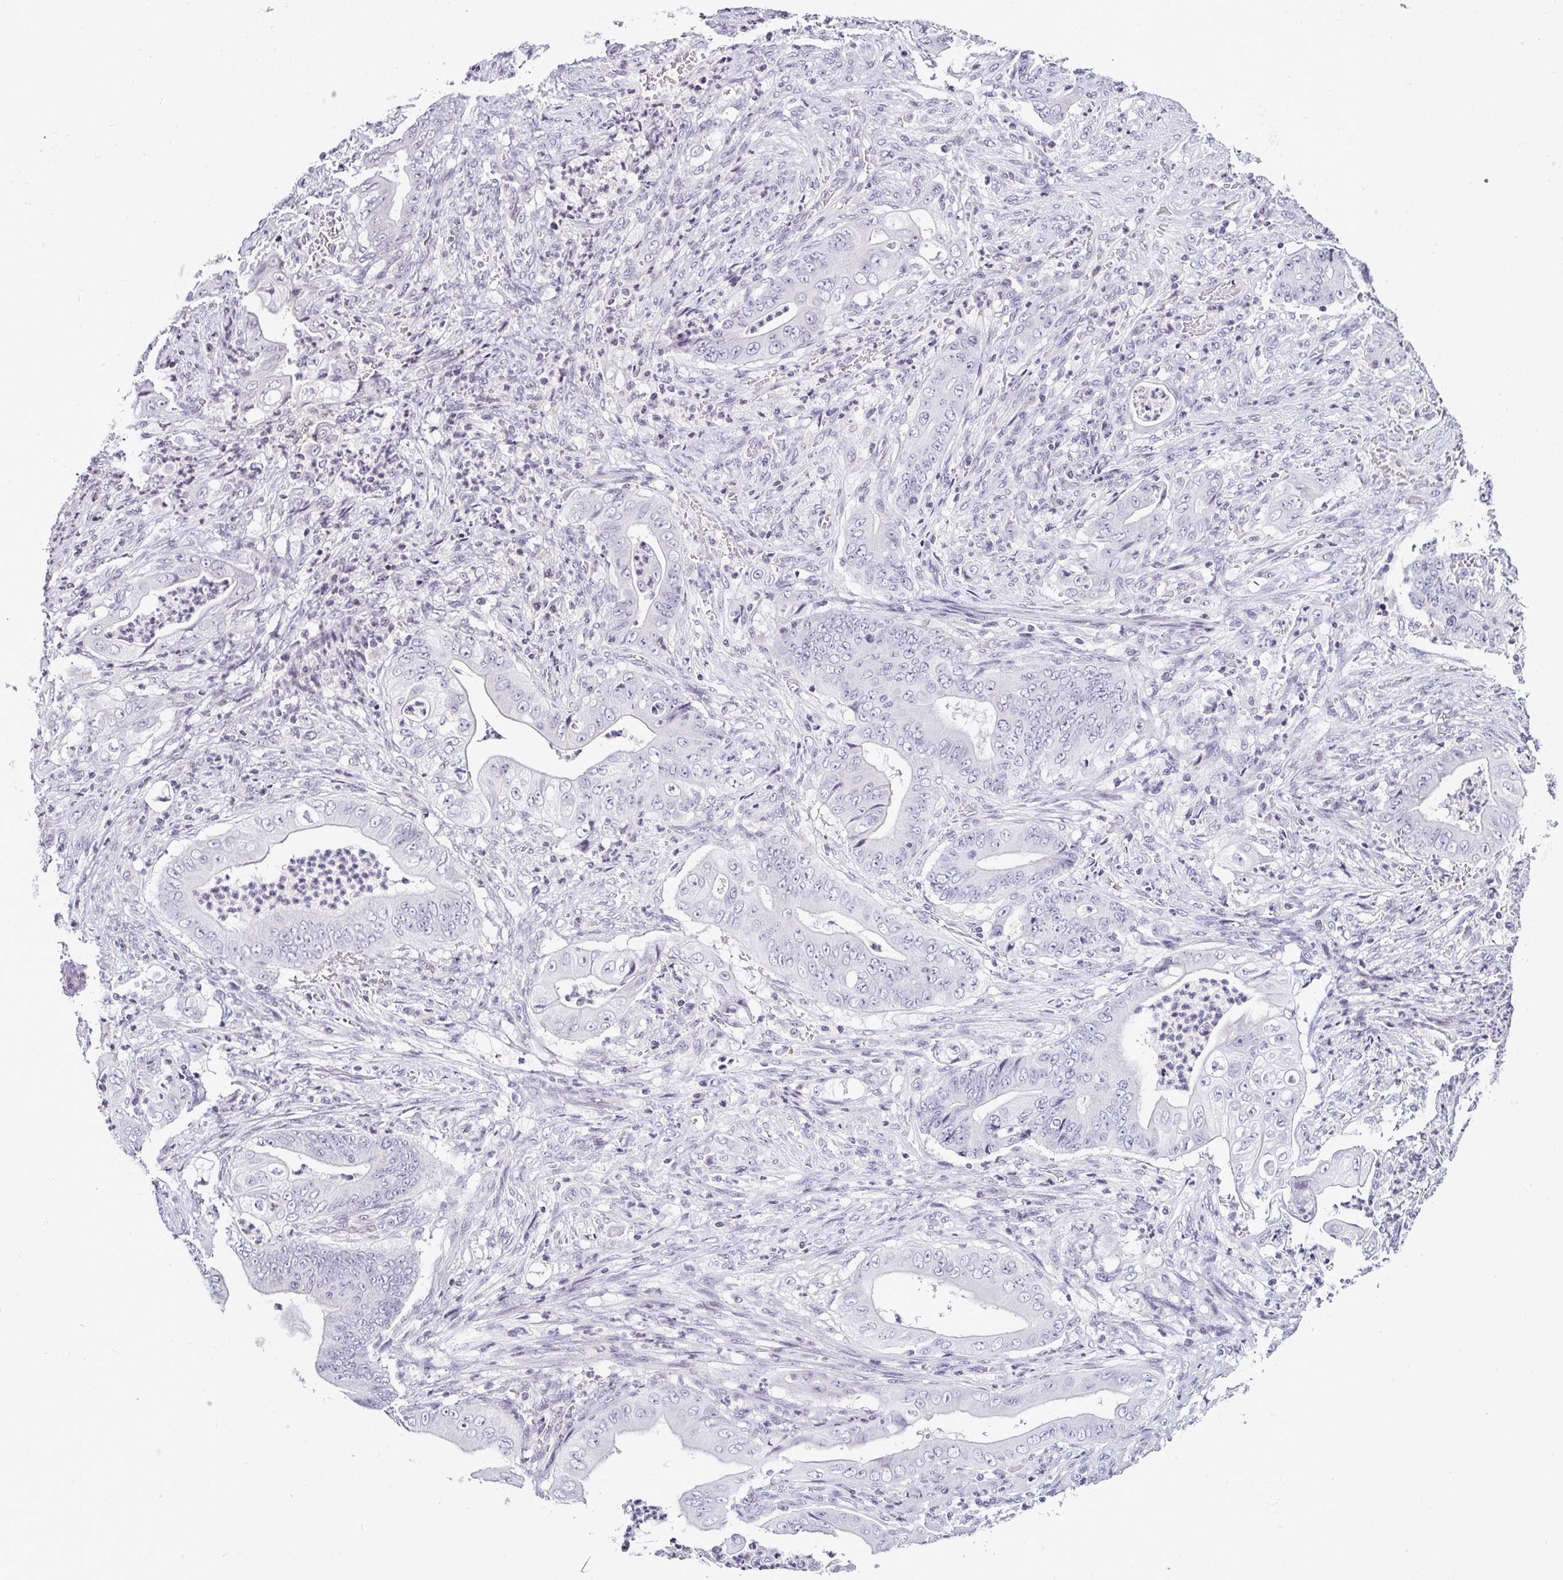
{"staining": {"intensity": "negative", "quantity": "none", "location": "none"}, "tissue": "stomach cancer", "cell_type": "Tumor cells", "image_type": "cancer", "snomed": [{"axis": "morphology", "description": "Adenocarcinoma, NOS"}, {"axis": "topography", "description": "Stomach"}], "caption": "High magnification brightfield microscopy of stomach cancer stained with DAB (brown) and counterstained with hematoxylin (blue): tumor cells show no significant expression.", "gene": "SERPINB3", "patient": {"sex": "female", "age": 73}}